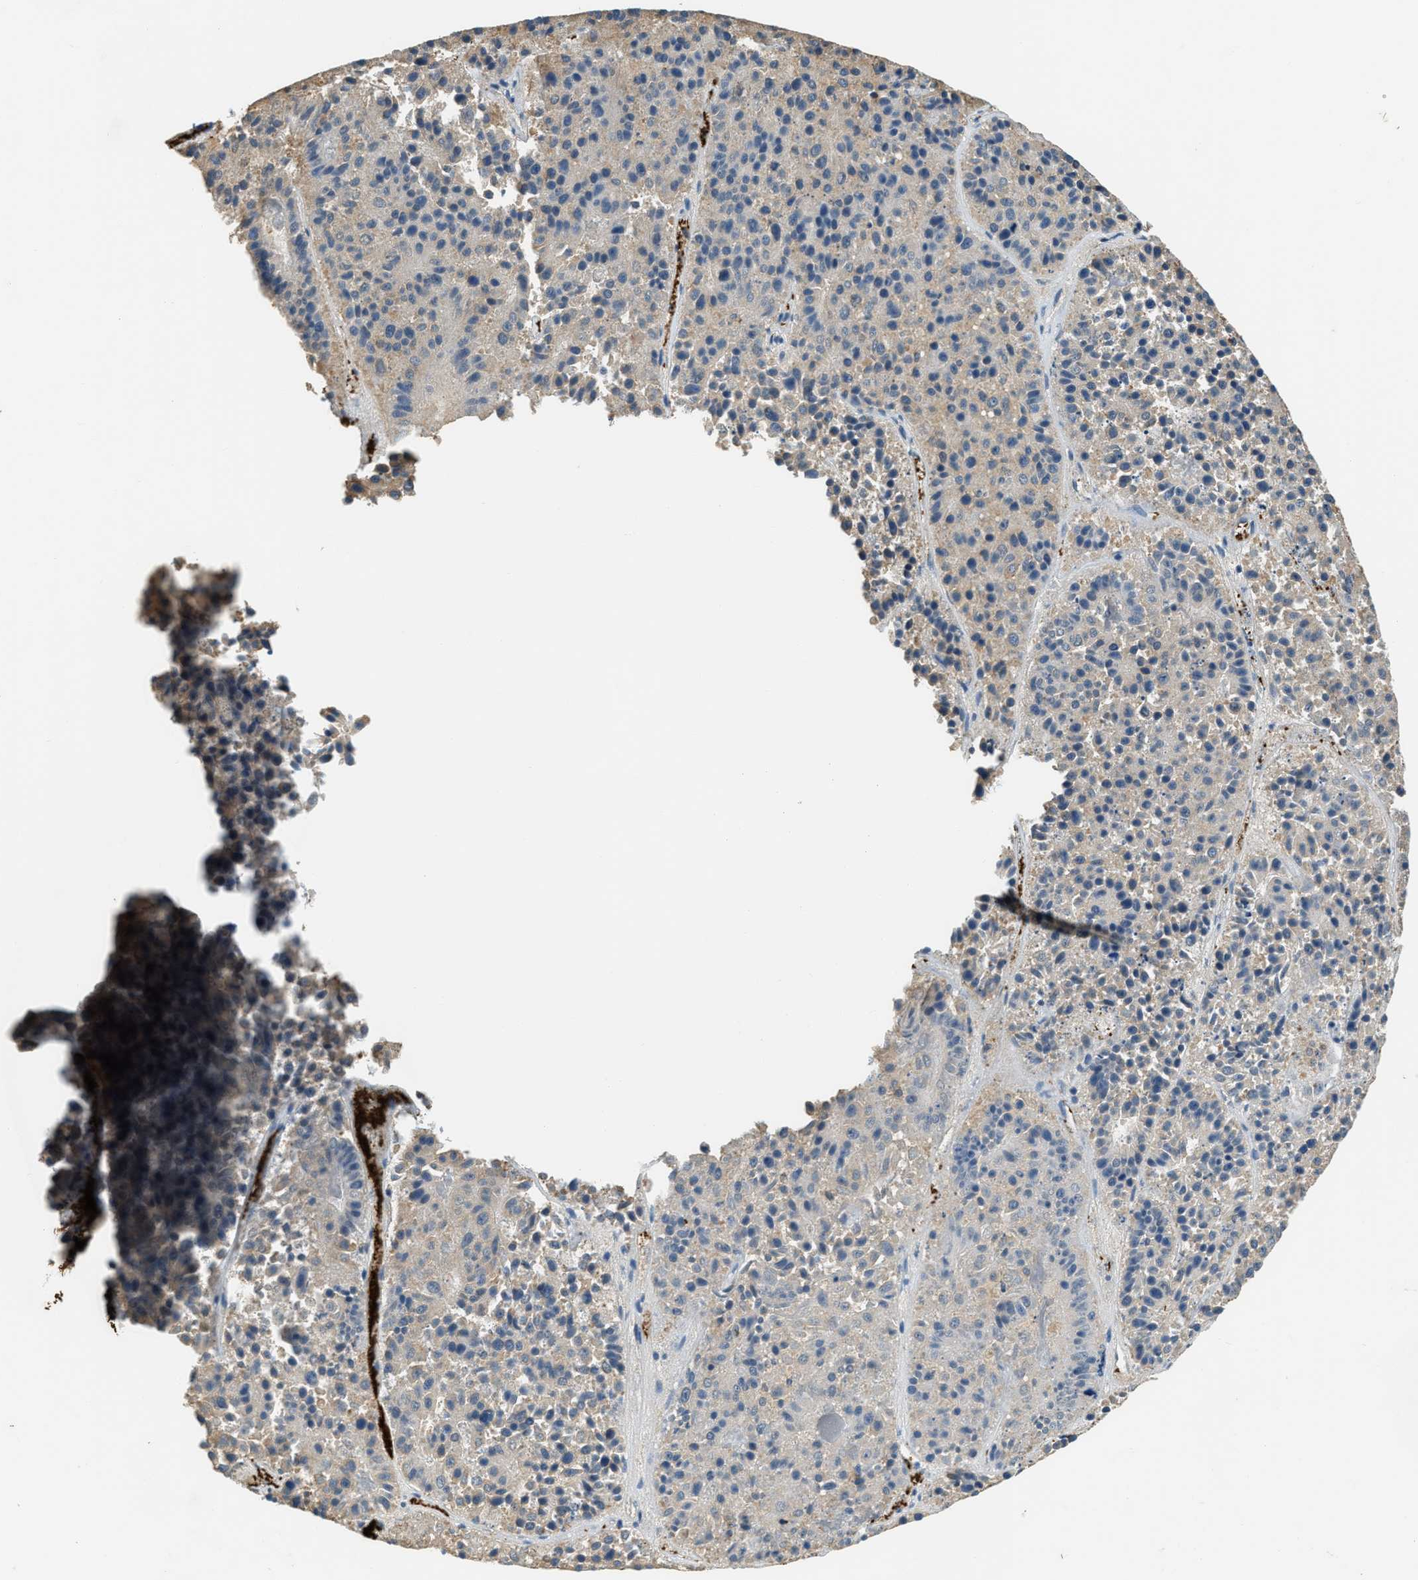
{"staining": {"intensity": "negative", "quantity": "none", "location": "none"}, "tissue": "pancreatic cancer", "cell_type": "Tumor cells", "image_type": "cancer", "snomed": [{"axis": "morphology", "description": "Adenocarcinoma, NOS"}, {"axis": "topography", "description": "Pancreas"}], "caption": "The histopathology image exhibits no significant expression in tumor cells of pancreatic adenocarcinoma. (Brightfield microscopy of DAB IHC at high magnification).", "gene": "CFLAR", "patient": {"sex": "male", "age": 50}}